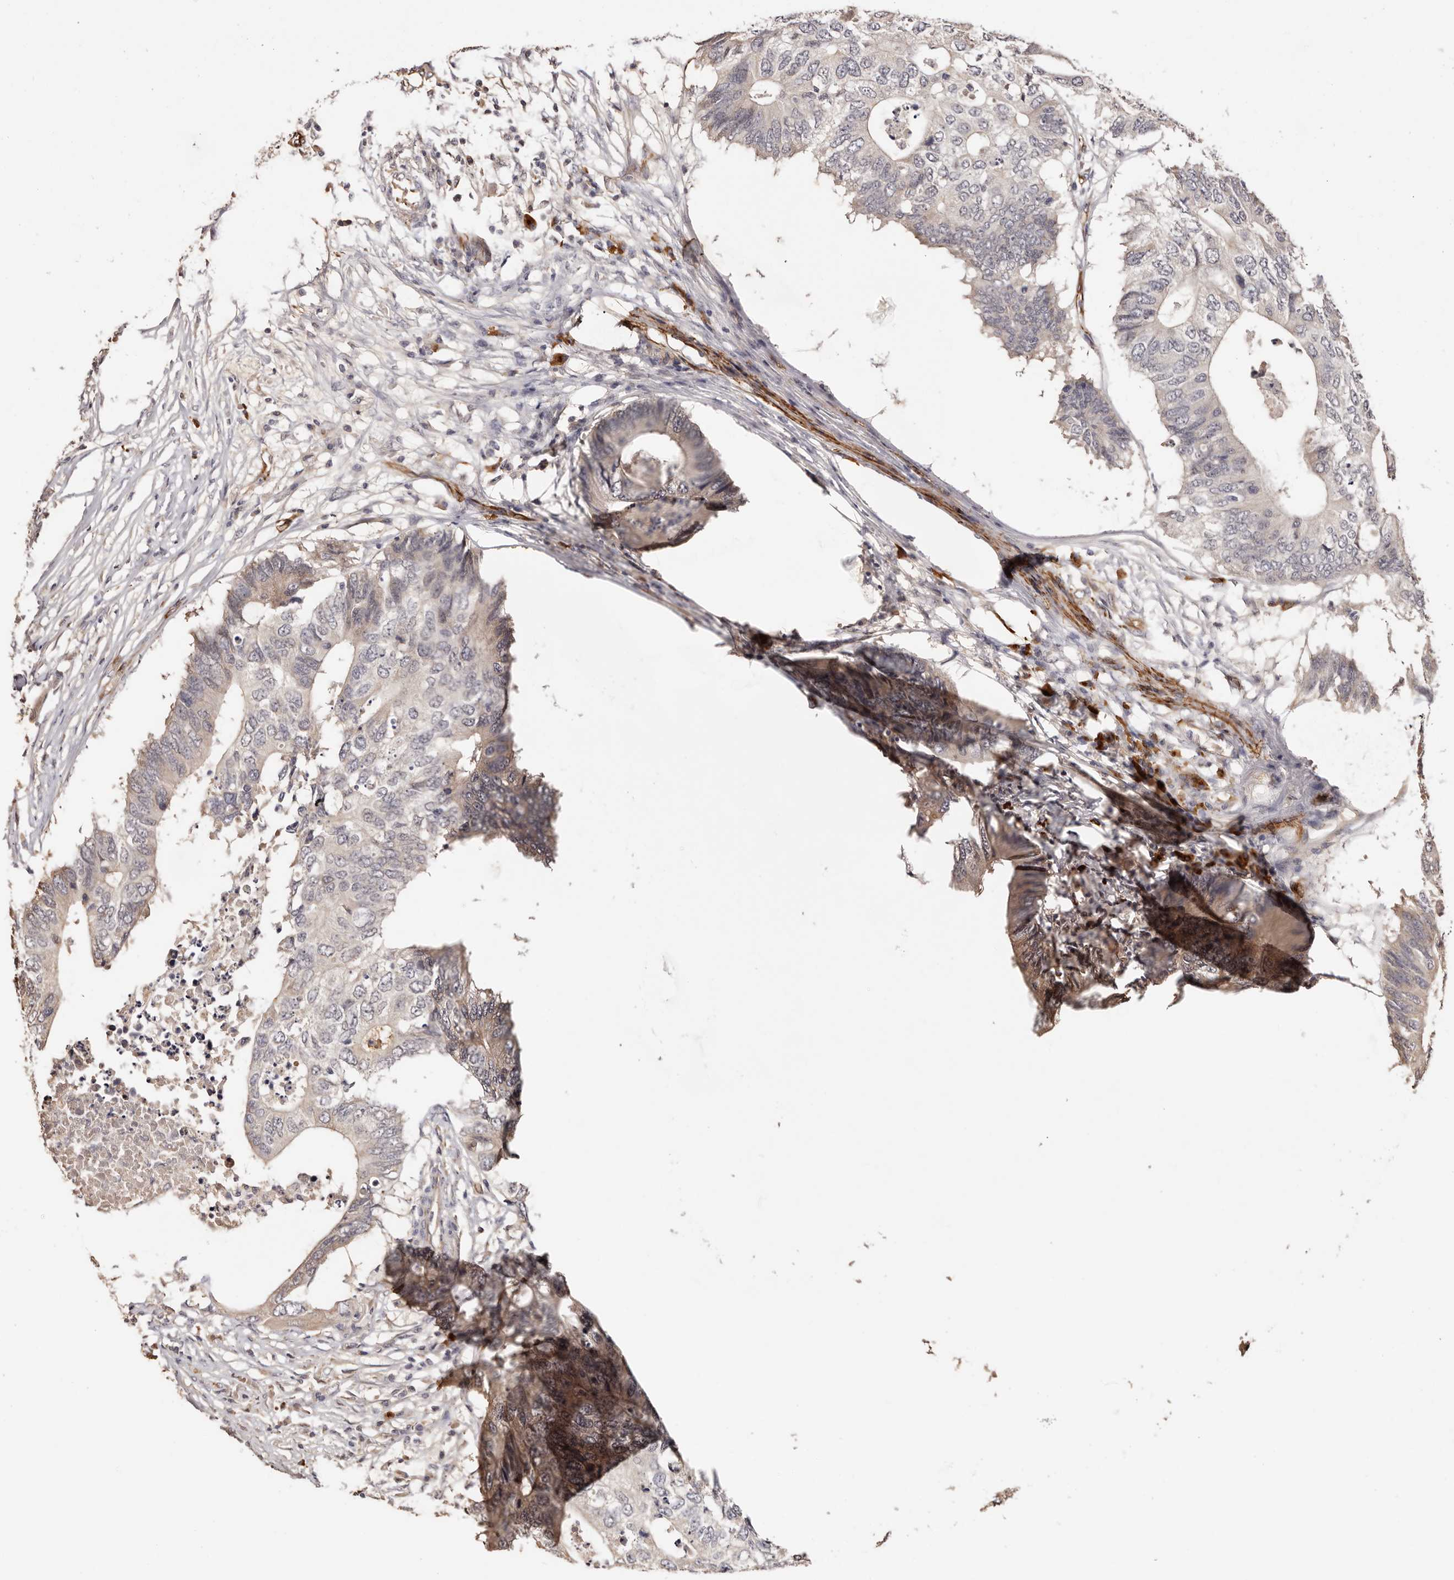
{"staining": {"intensity": "negative", "quantity": "none", "location": "none"}, "tissue": "colorectal cancer", "cell_type": "Tumor cells", "image_type": "cancer", "snomed": [{"axis": "morphology", "description": "Adenocarcinoma, NOS"}, {"axis": "topography", "description": "Colon"}], "caption": "Tumor cells show no significant staining in colorectal cancer (adenocarcinoma). (DAB immunohistochemistry (IHC) visualized using brightfield microscopy, high magnification).", "gene": "ZNF557", "patient": {"sex": "male", "age": 71}}